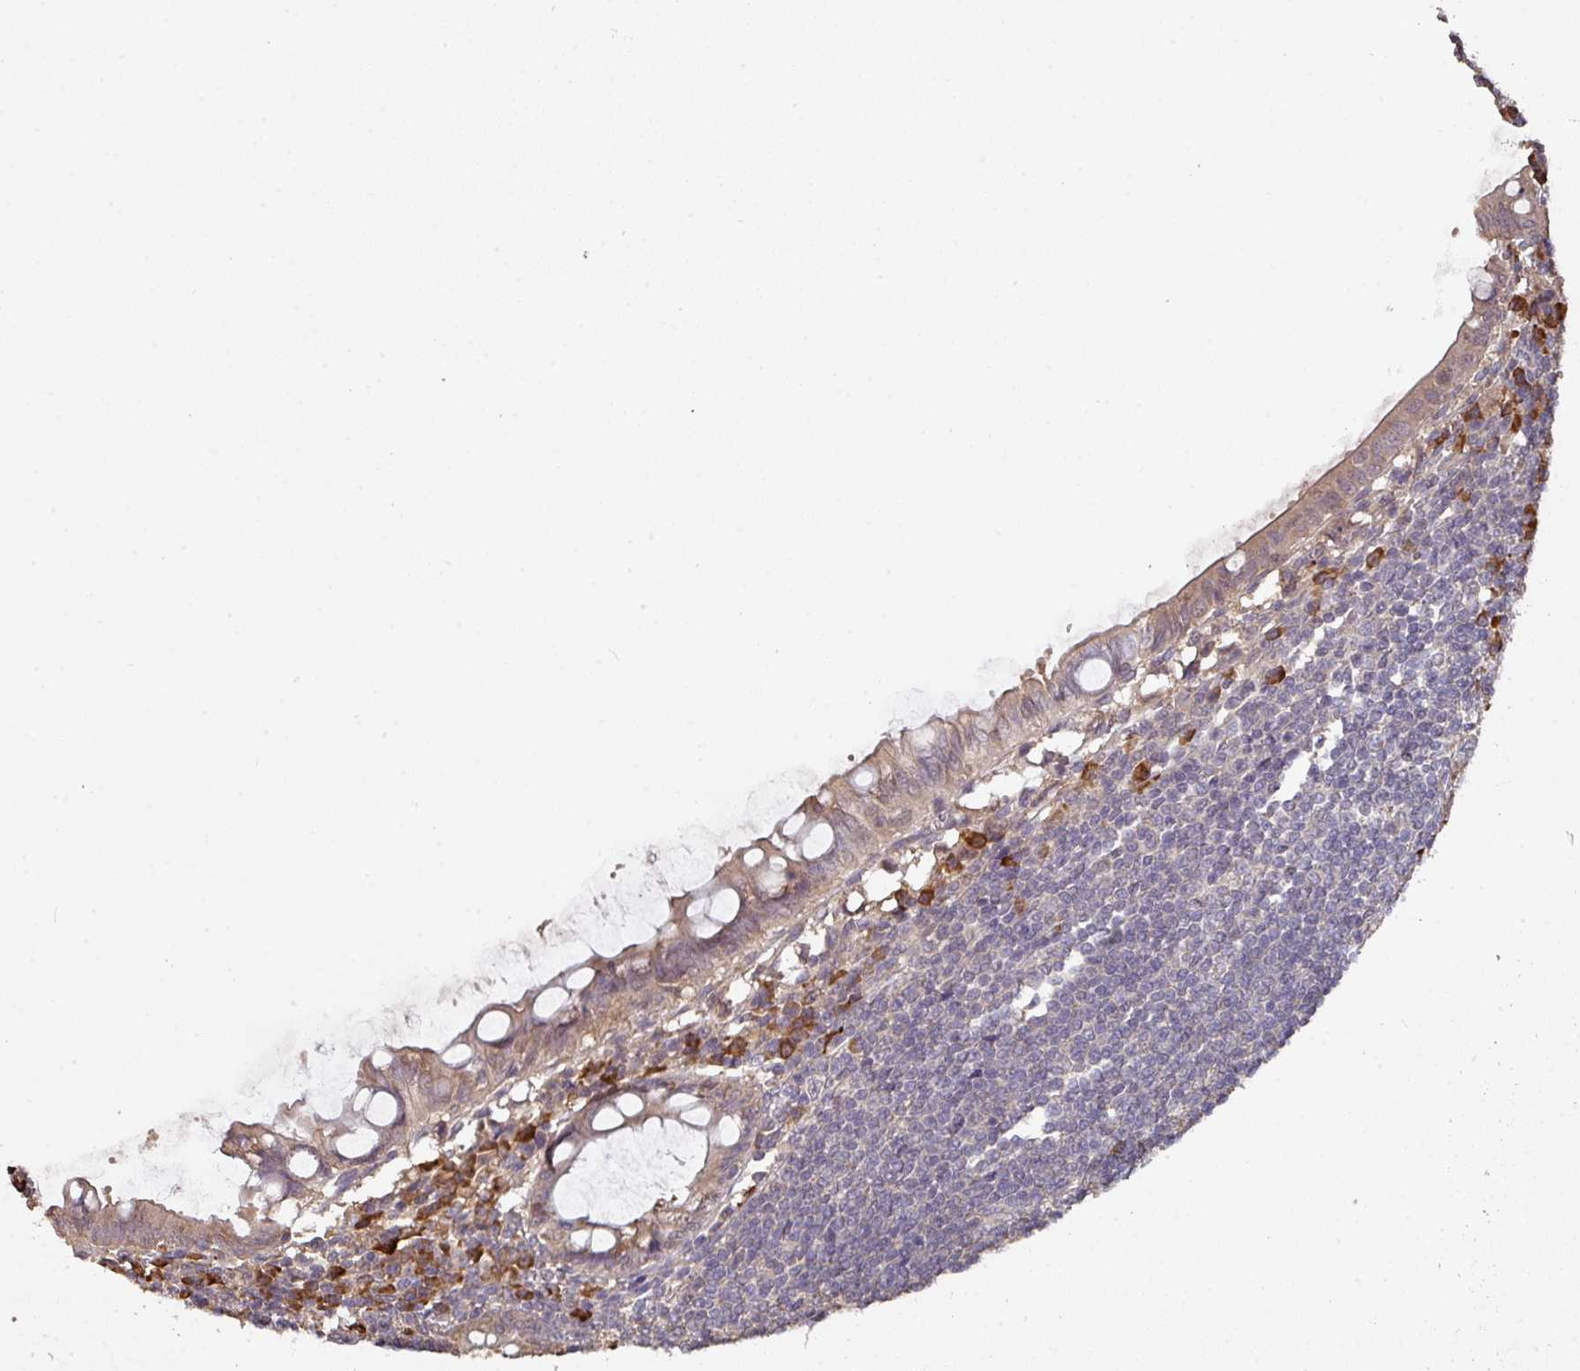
{"staining": {"intensity": "moderate", "quantity": ">75%", "location": "cytoplasmic/membranous"}, "tissue": "appendix", "cell_type": "Glandular cells", "image_type": "normal", "snomed": [{"axis": "morphology", "description": "Normal tissue, NOS"}, {"axis": "topography", "description": "Appendix"}], "caption": "Normal appendix demonstrates moderate cytoplasmic/membranous expression in approximately >75% of glandular cells, visualized by immunohistochemistry.", "gene": "ACVR2B", "patient": {"sex": "male", "age": 83}}